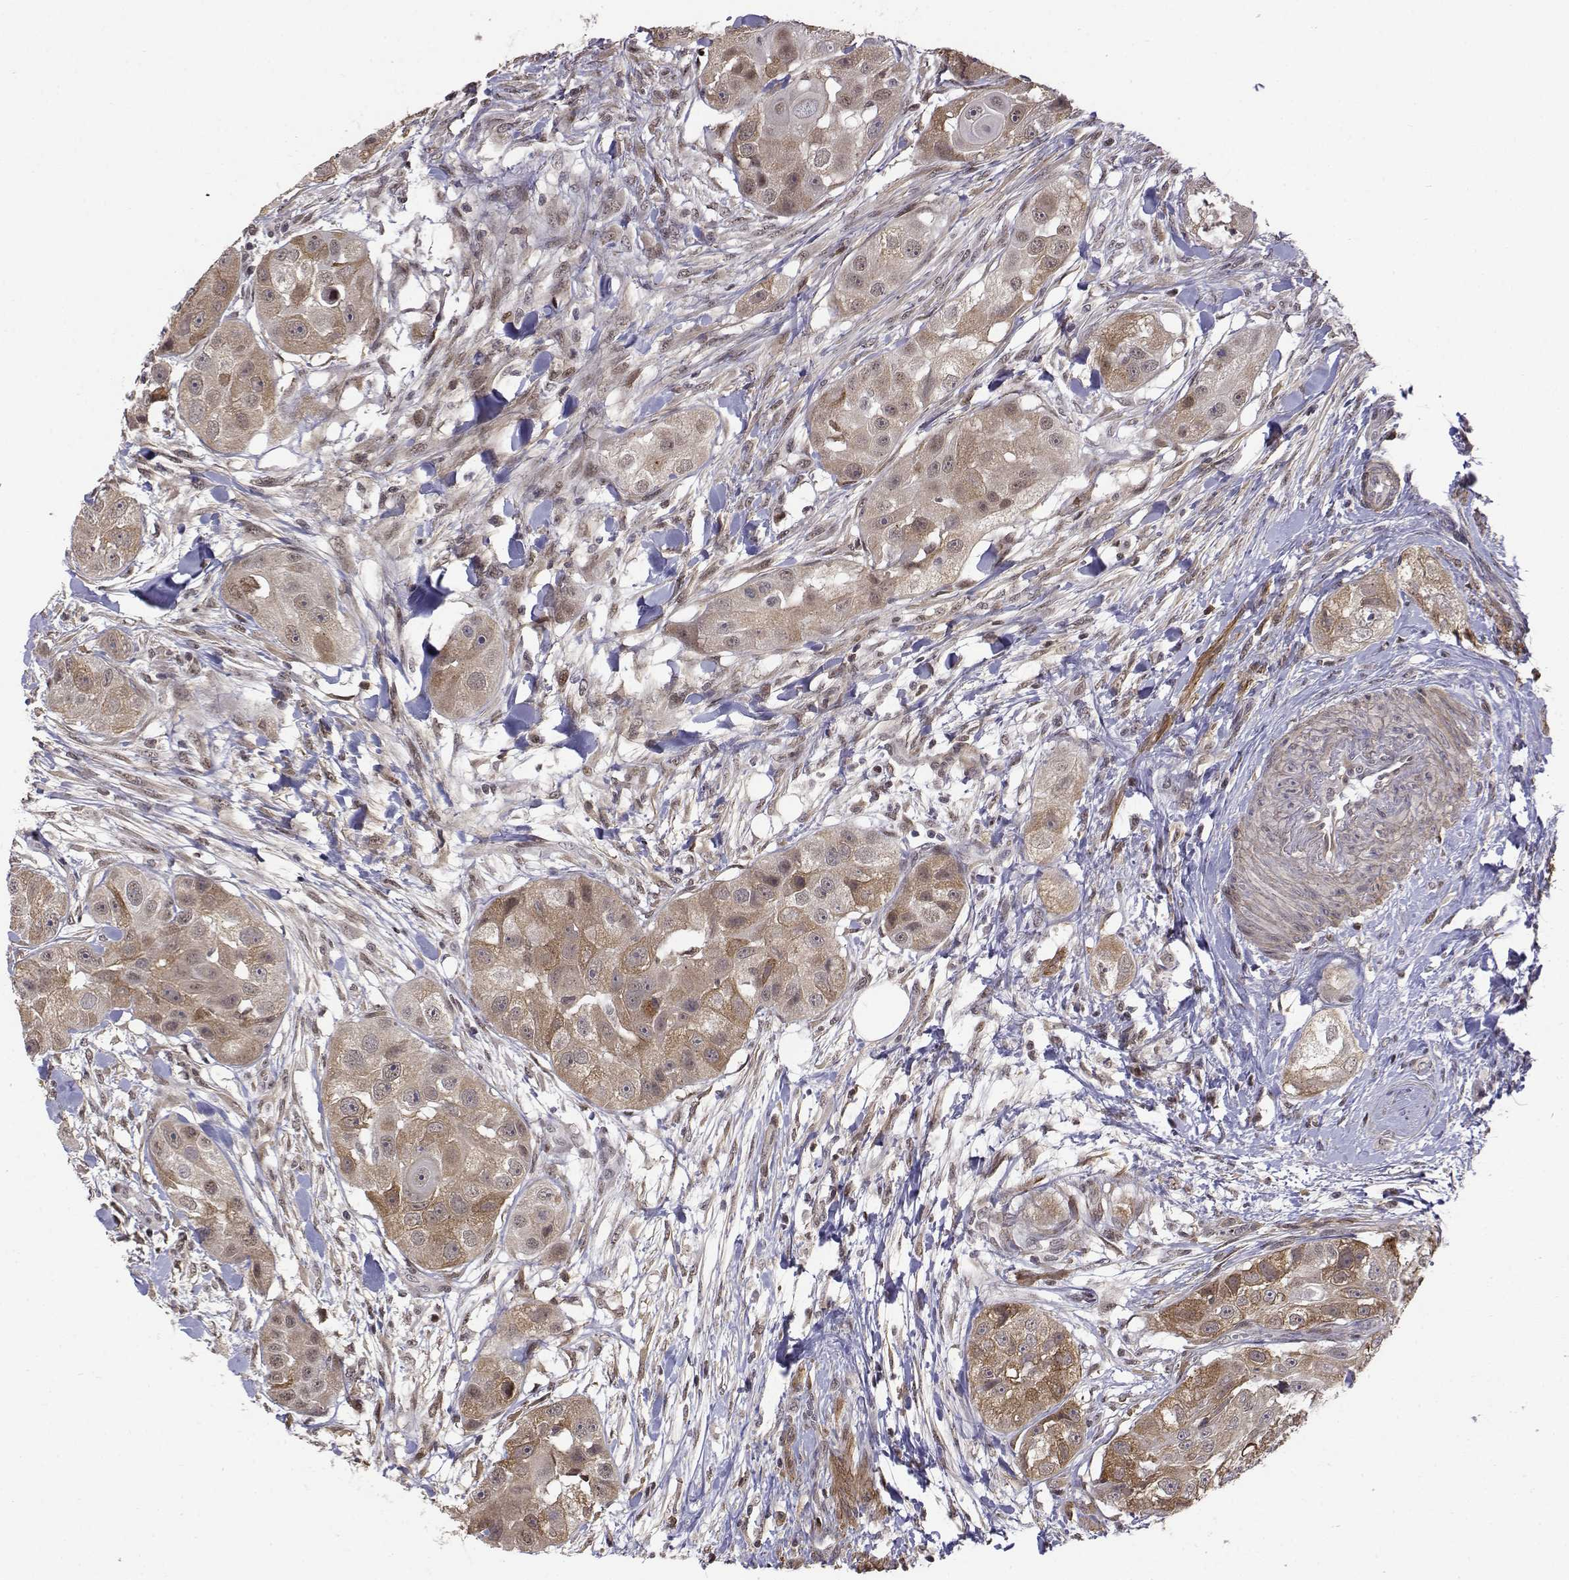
{"staining": {"intensity": "weak", "quantity": ">75%", "location": "cytoplasmic/membranous"}, "tissue": "head and neck cancer", "cell_type": "Tumor cells", "image_type": "cancer", "snomed": [{"axis": "morphology", "description": "Squamous cell carcinoma, NOS"}, {"axis": "topography", "description": "Head-Neck"}], "caption": "Immunohistochemistry (IHC) staining of head and neck cancer, which demonstrates low levels of weak cytoplasmic/membranous positivity in approximately >75% of tumor cells indicating weak cytoplasmic/membranous protein positivity. The staining was performed using DAB (3,3'-diaminobenzidine) (brown) for protein detection and nuclei were counterstained in hematoxylin (blue).", "gene": "ITGA7", "patient": {"sex": "male", "age": 51}}